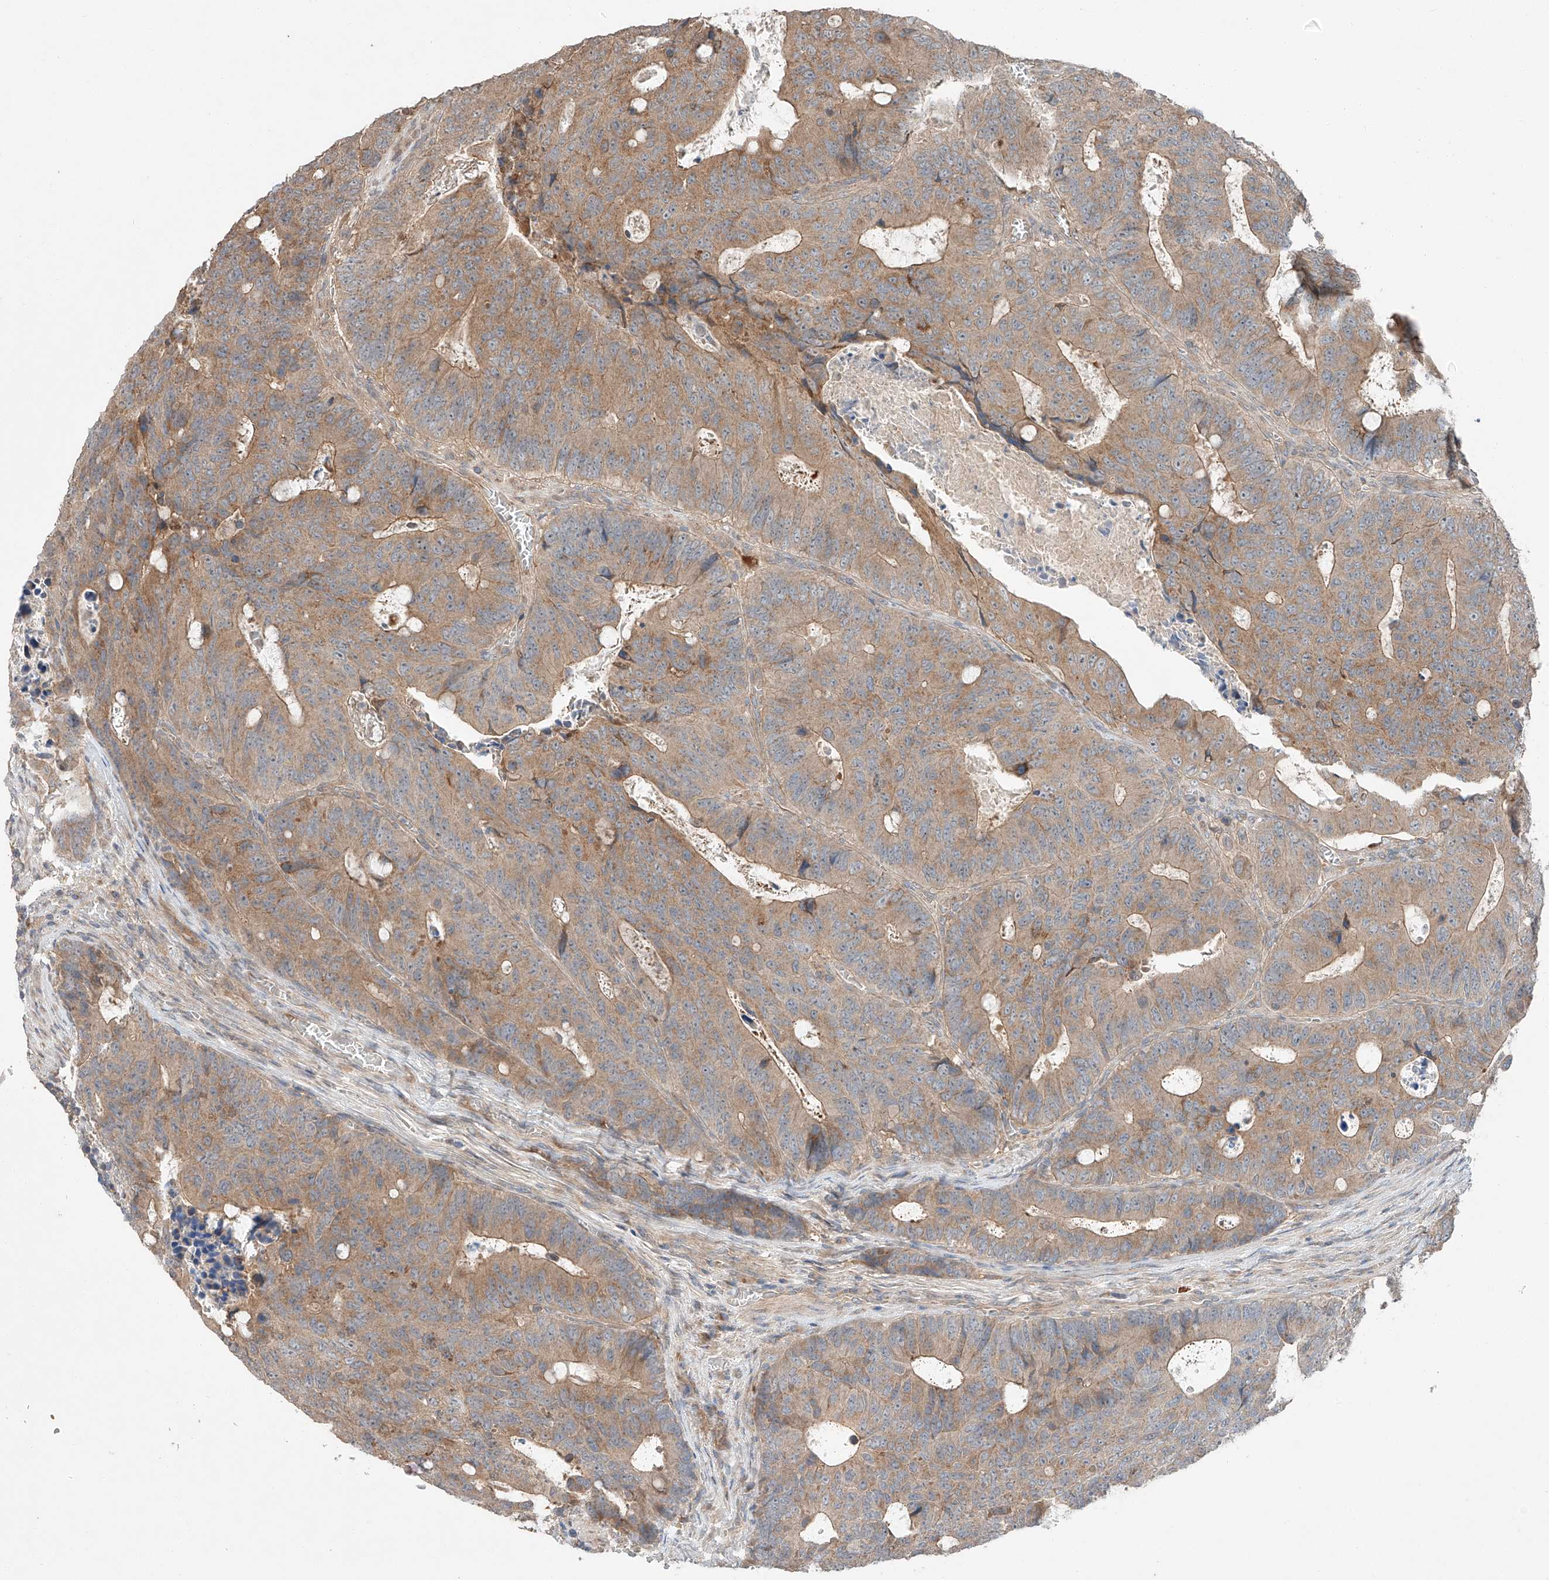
{"staining": {"intensity": "moderate", "quantity": ">75%", "location": "cytoplasmic/membranous"}, "tissue": "colorectal cancer", "cell_type": "Tumor cells", "image_type": "cancer", "snomed": [{"axis": "morphology", "description": "Adenocarcinoma, NOS"}, {"axis": "topography", "description": "Colon"}], "caption": "Protein staining of colorectal cancer (adenocarcinoma) tissue reveals moderate cytoplasmic/membranous positivity in approximately >75% of tumor cells. The staining is performed using DAB (3,3'-diaminobenzidine) brown chromogen to label protein expression. The nuclei are counter-stained blue using hematoxylin.", "gene": "XPNPEP1", "patient": {"sex": "male", "age": 87}}